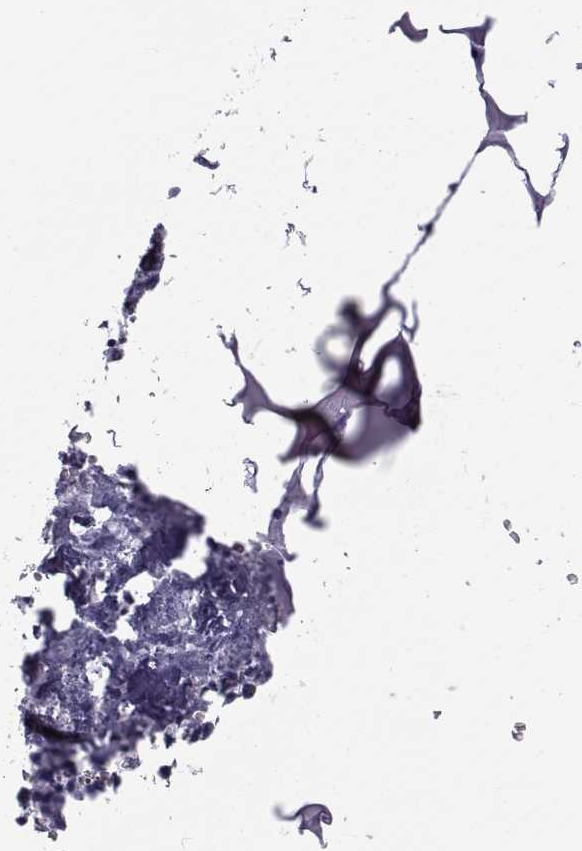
{"staining": {"intensity": "weak", "quantity": "<25%", "location": "cytoplasmic/membranous"}, "tissue": "bone marrow", "cell_type": "Hematopoietic cells", "image_type": "normal", "snomed": [{"axis": "morphology", "description": "Normal tissue, NOS"}, {"axis": "topography", "description": "Bone marrow"}], "caption": "Normal bone marrow was stained to show a protein in brown. There is no significant expression in hematopoietic cells. (DAB IHC with hematoxylin counter stain).", "gene": "NPTX2", "patient": {"sex": "male", "age": 54}}